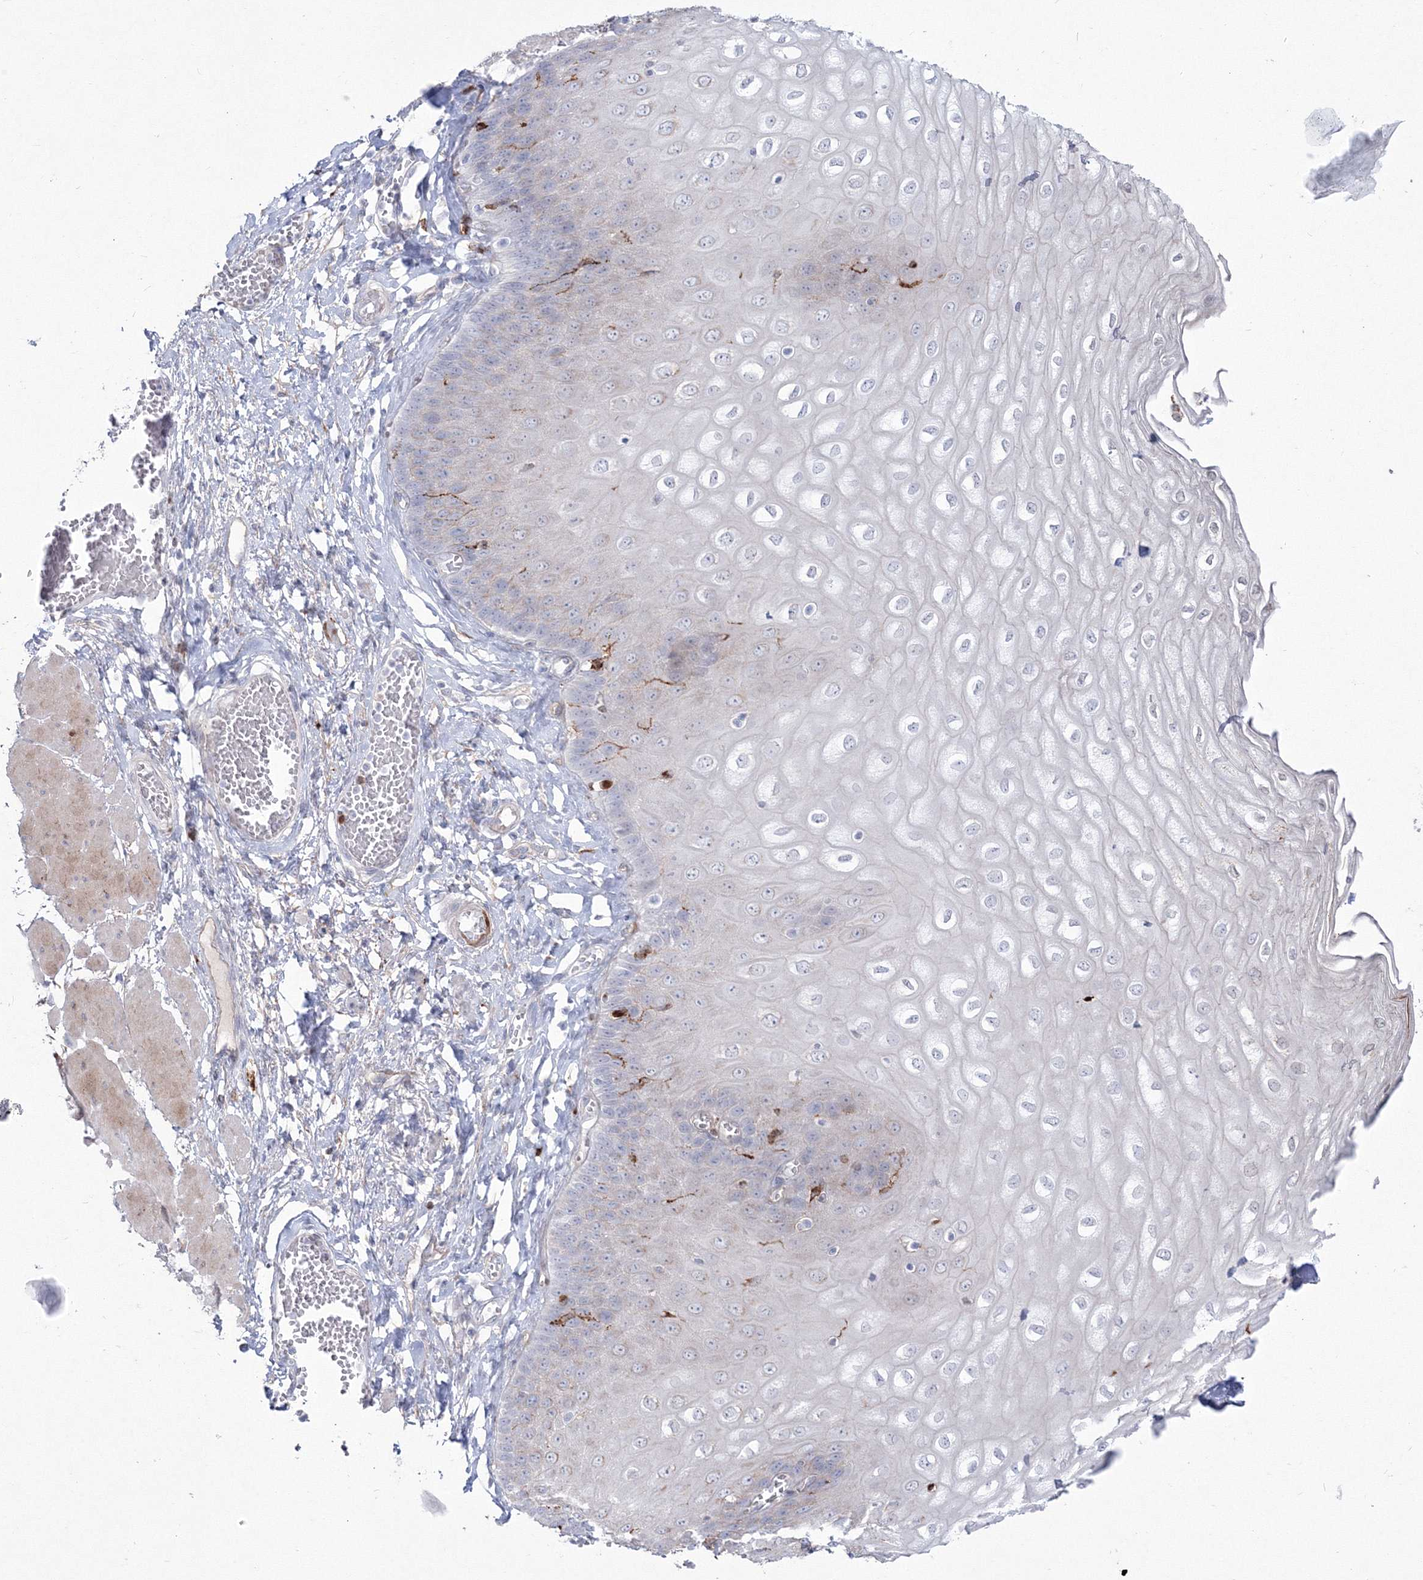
{"staining": {"intensity": "negative", "quantity": "none", "location": "none"}, "tissue": "esophagus", "cell_type": "Squamous epithelial cells", "image_type": "normal", "snomed": [{"axis": "morphology", "description": "Normal tissue, NOS"}, {"axis": "topography", "description": "Esophagus"}], "caption": "Esophagus was stained to show a protein in brown. There is no significant expression in squamous epithelial cells. (DAB IHC, high magnification).", "gene": "HYAL2", "patient": {"sex": "male", "age": 60}}